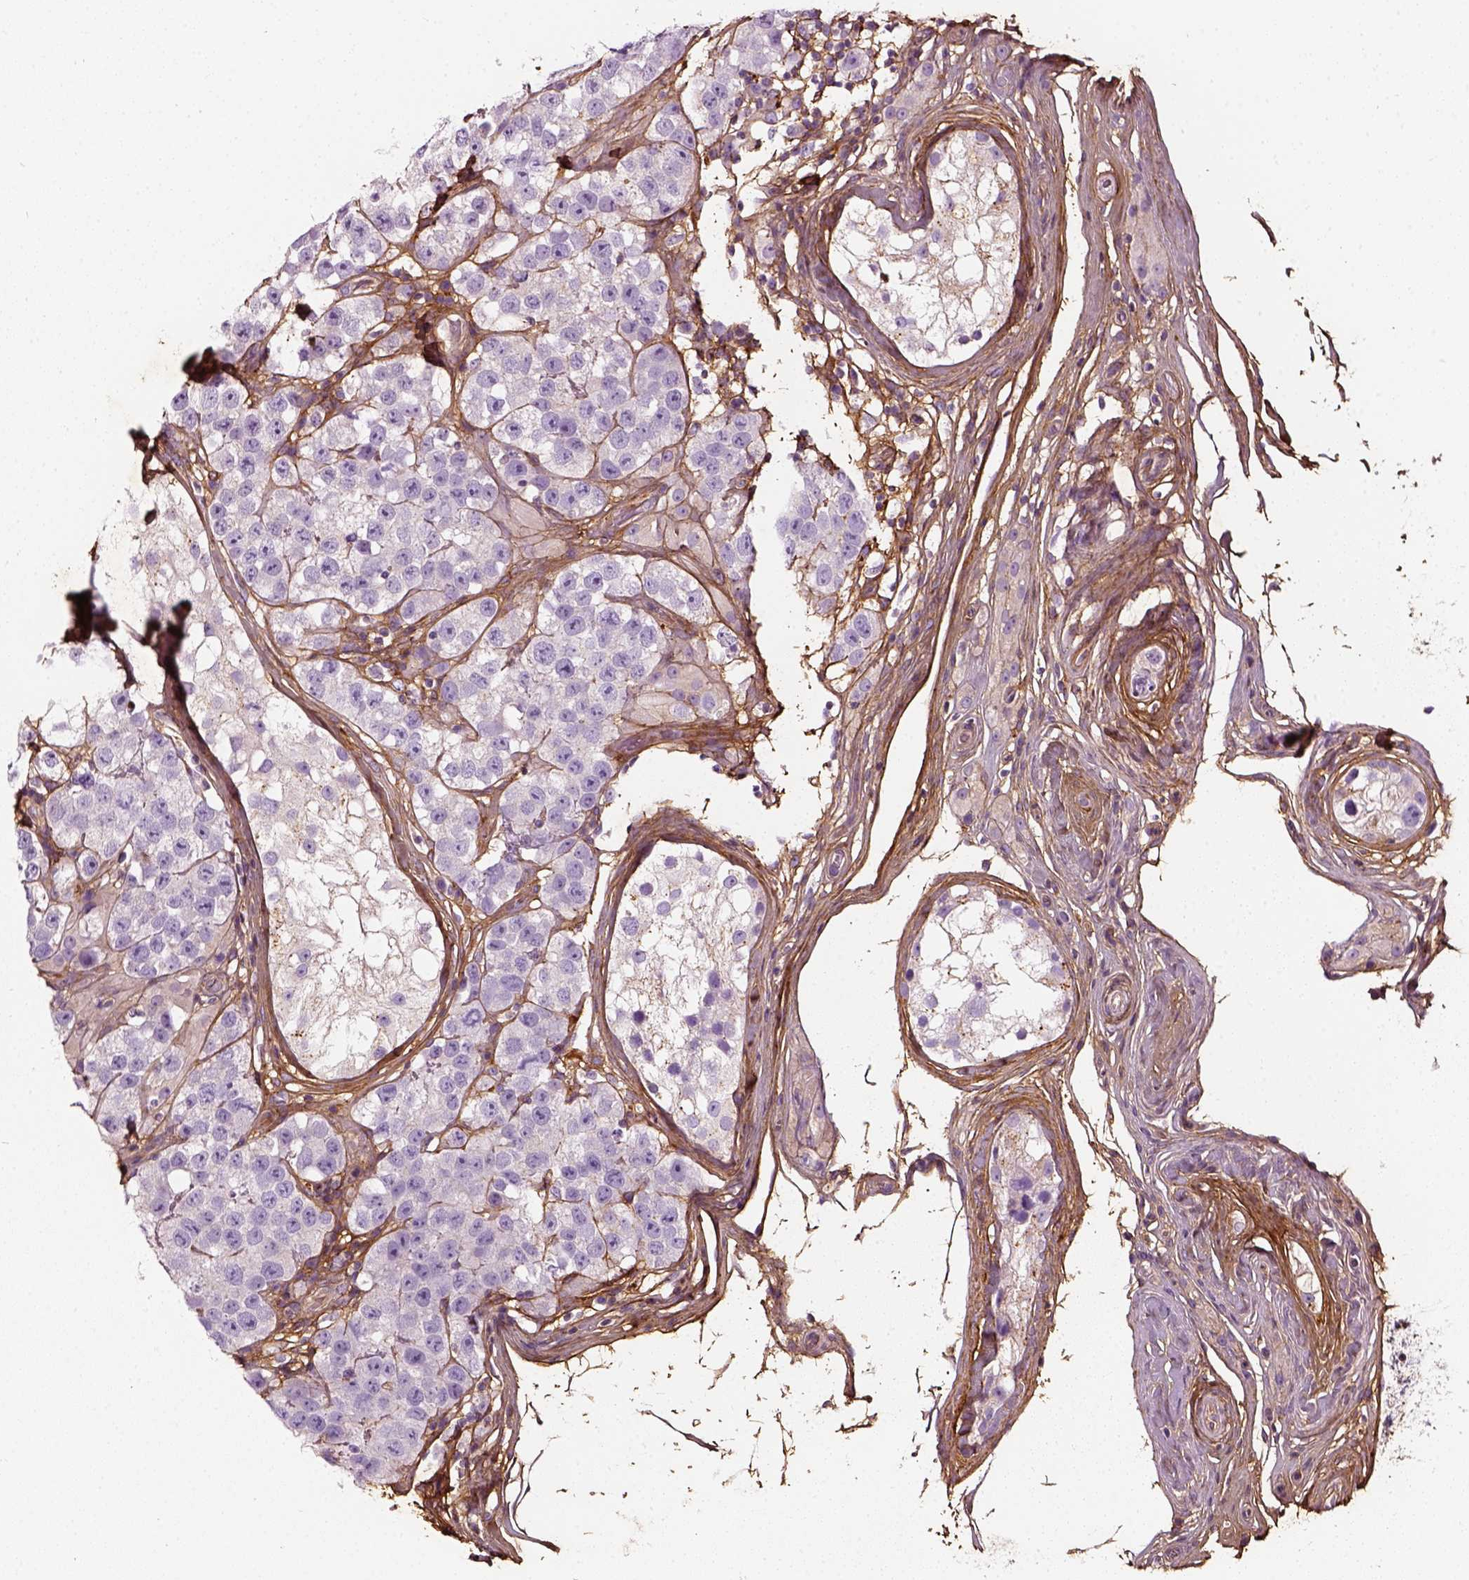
{"staining": {"intensity": "negative", "quantity": "none", "location": "none"}, "tissue": "testis cancer", "cell_type": "Tumor cells", "image_type": "cancer", "snomed": [{"axis": "morphology", "description": "Seminoma, NOS"}, {"axis": "topography", "description": "Testis"}], "caption": "An IHC image of testis seminoma is shown. There is no staining in tumor cells of testis seminoma. (Brightfield microscopy of DAB IHC at high magnification).", "gene": "COL6A2", "patient": {"sex": "male", "age": 34}}